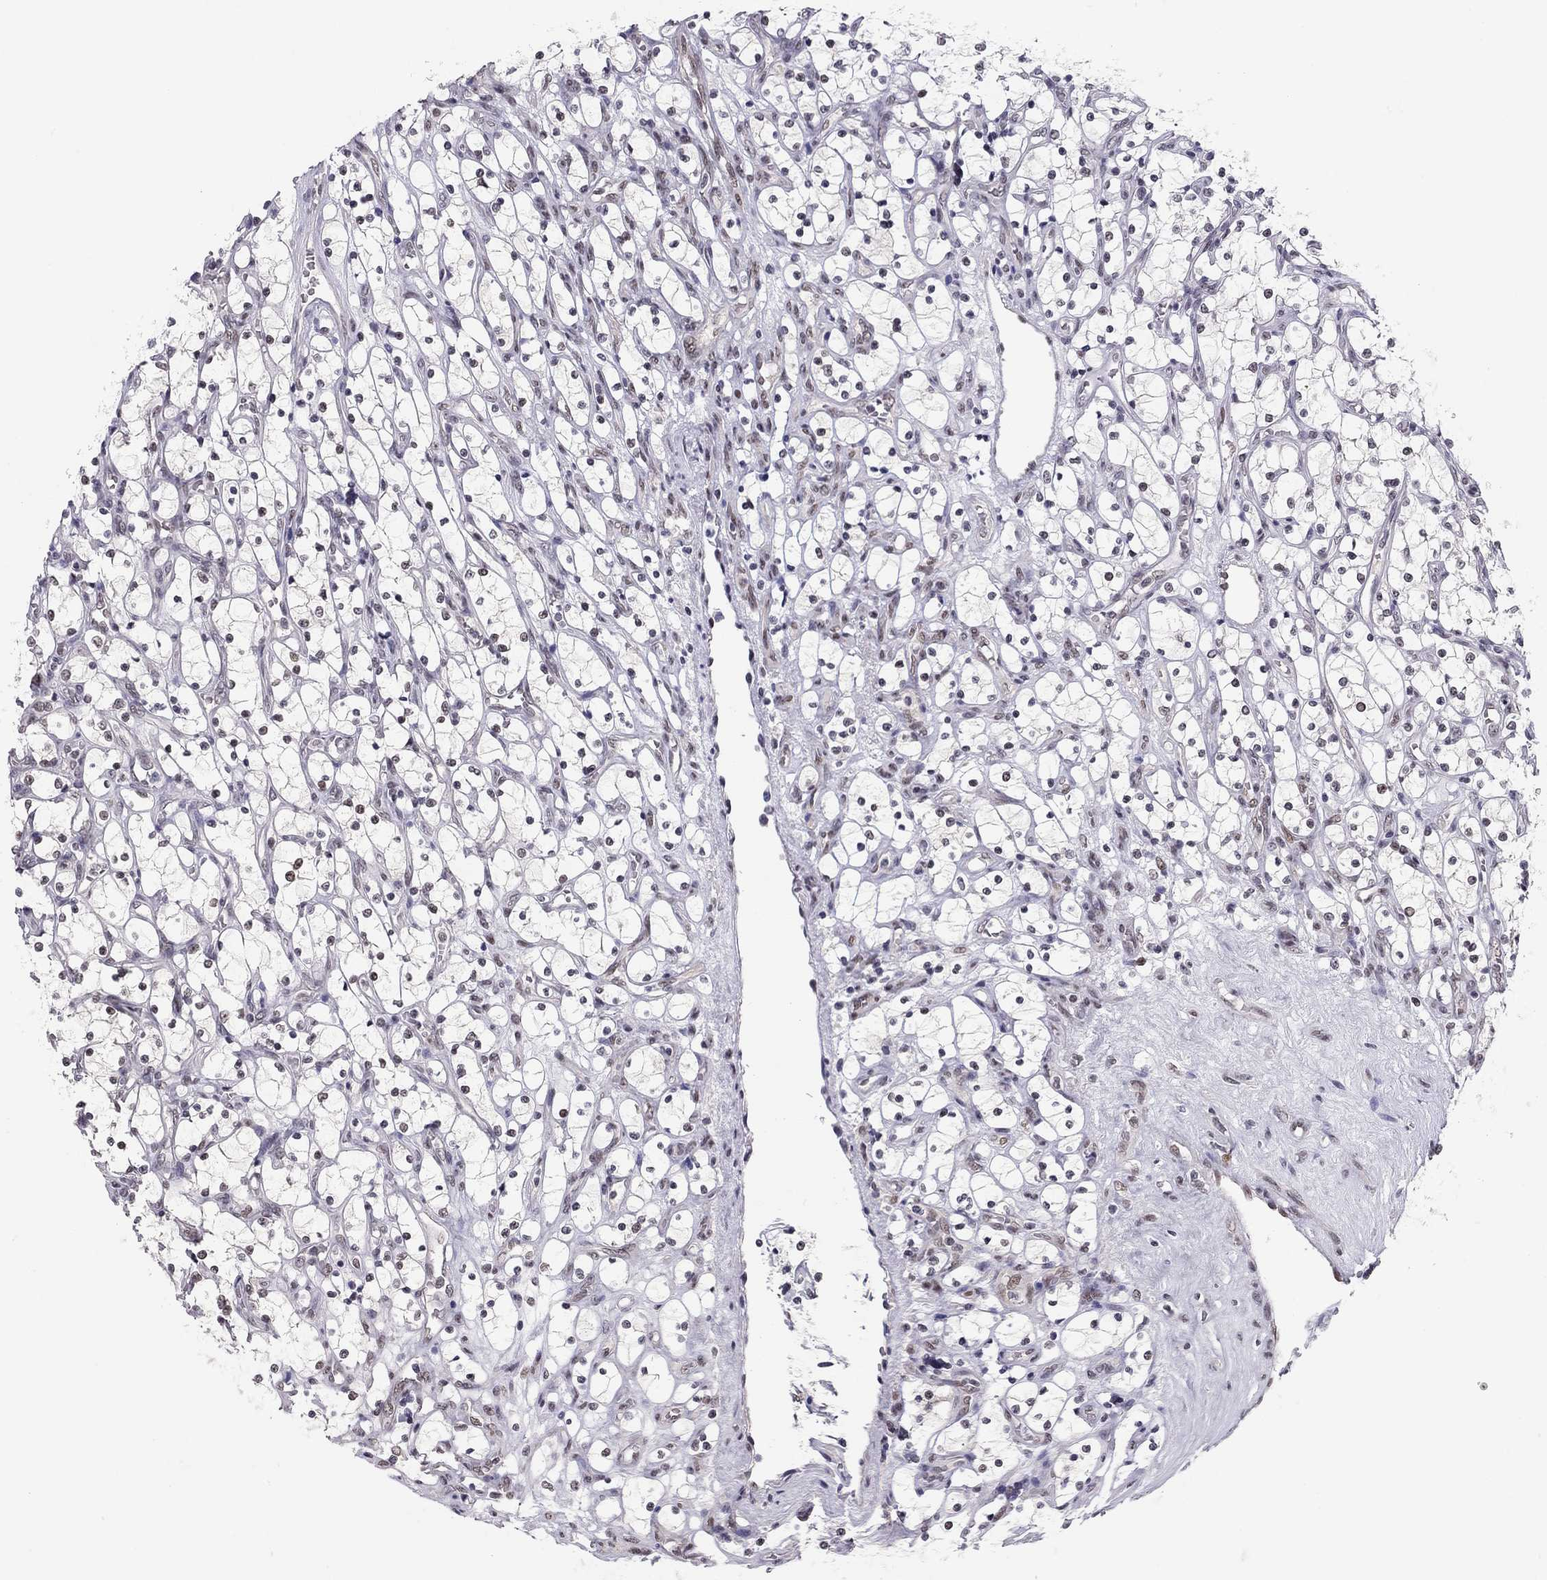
{"staining": {"intensity": "moderate", "quantity": "<25%", "location": "nuclear"}, "tissue": "renal cancer", "cell_type": "Tumor cells", "image_type": "cancer", "snomed": [{"axis": "morphology", "description": "Adenocarcinoma, NOS"}, {"axis": "topography", "description": "Kidney"}], "caption": "Renal cancer was stained to show a protein in brown. There is low levels of moderate nuclear expression in approximately <25% of tumor cells.", "gene": "DOT1L", "patient": {"sex": "female", "age": 69}}